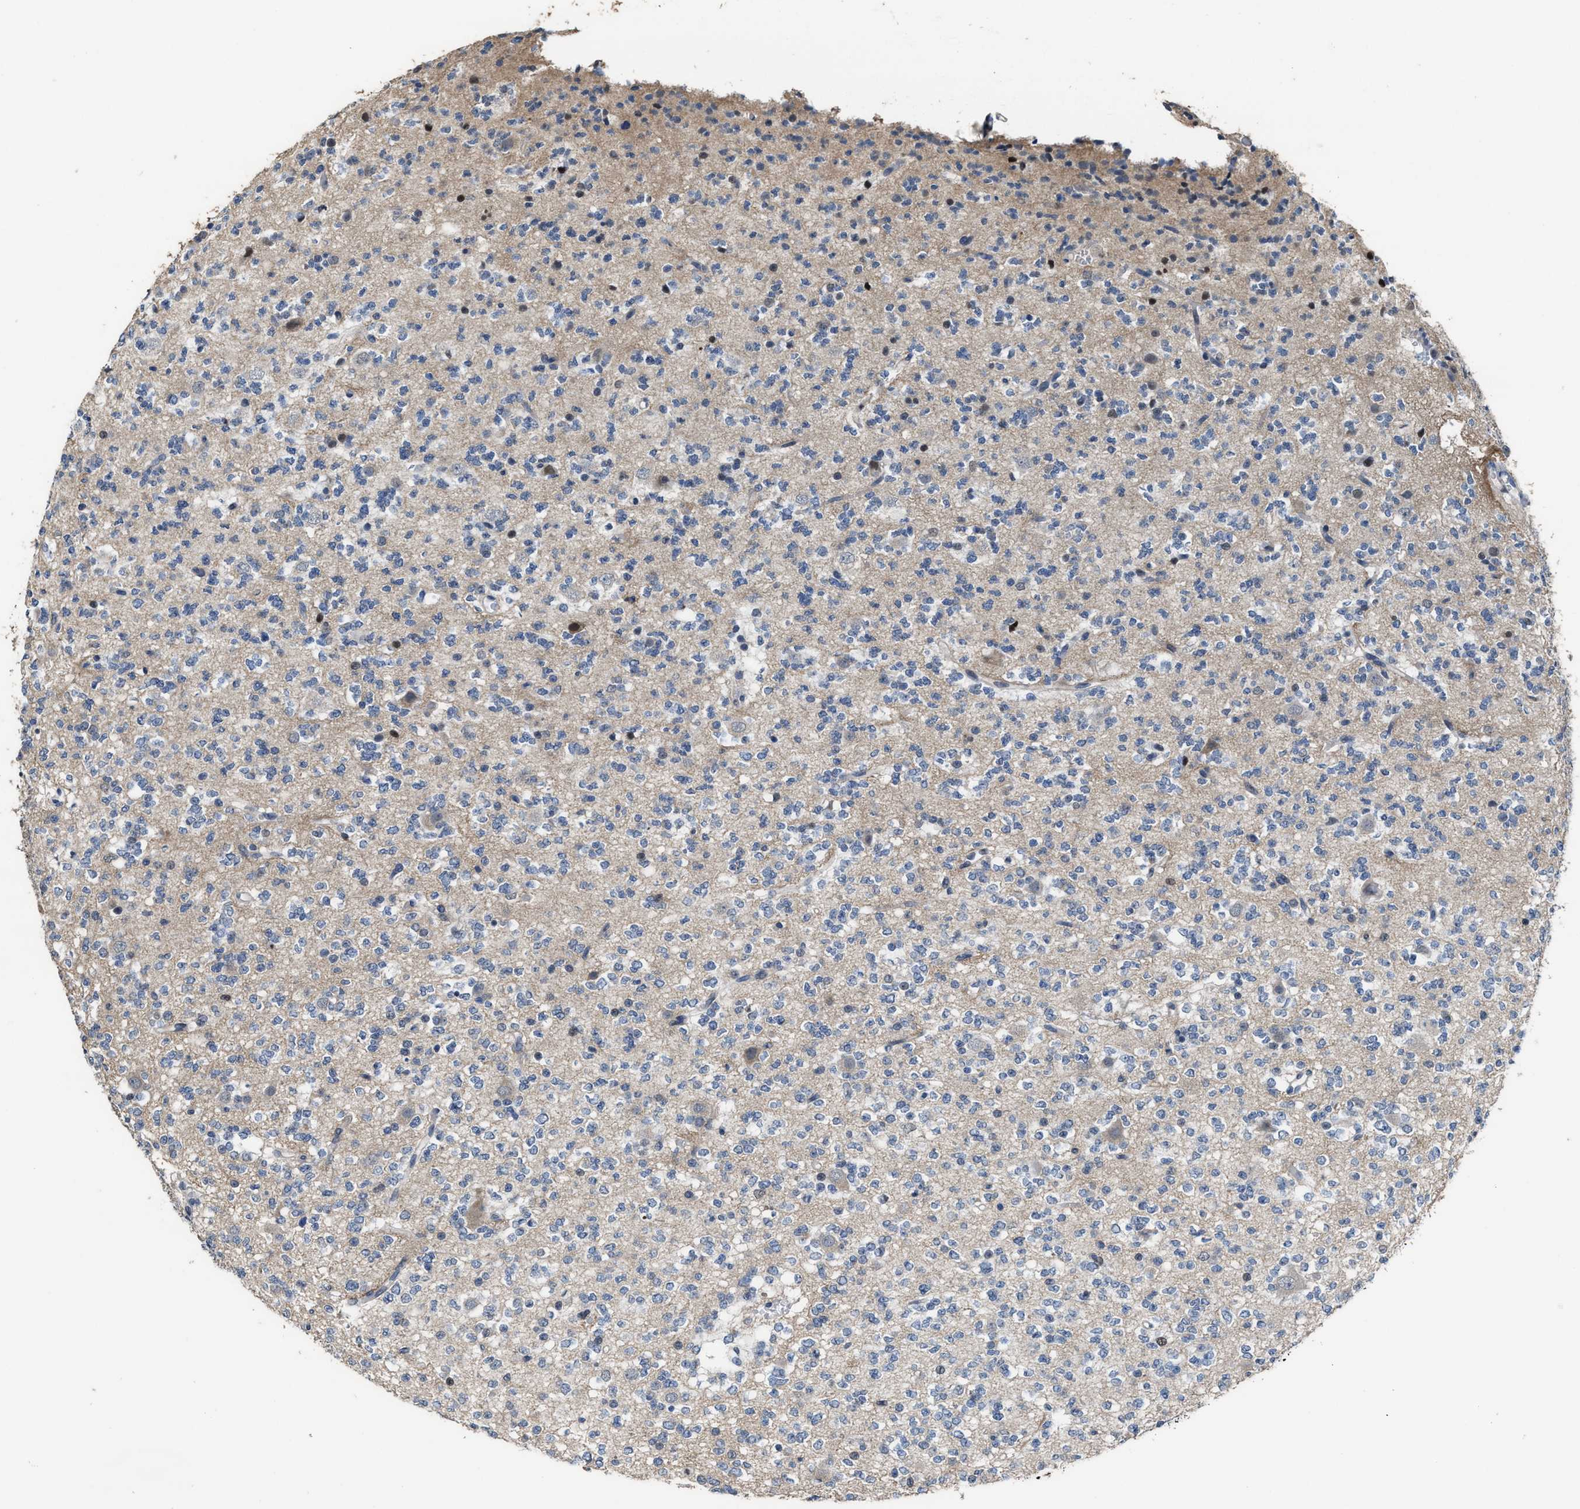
{"staining": {"intensity": "negative", "quantity": "none", "location": "none"}, "tissue": "glioma", "cell_type": "Tumor cells", "image_type": "cancer", "snomed": [{"axis": "morphology", "description": "Glioma, malignant, Low grade"}, {"axis": "topography", "description": "Brain"}], "caption": "Immunohistochemistry (IHC) histopathology image of neoplastic tissue: low-grade glioma (malignant) stained with DAB shows no significant protein staining in tumor cells.", "gene": "ZNF20", "patient": {"sex": "male", "age": 38}}